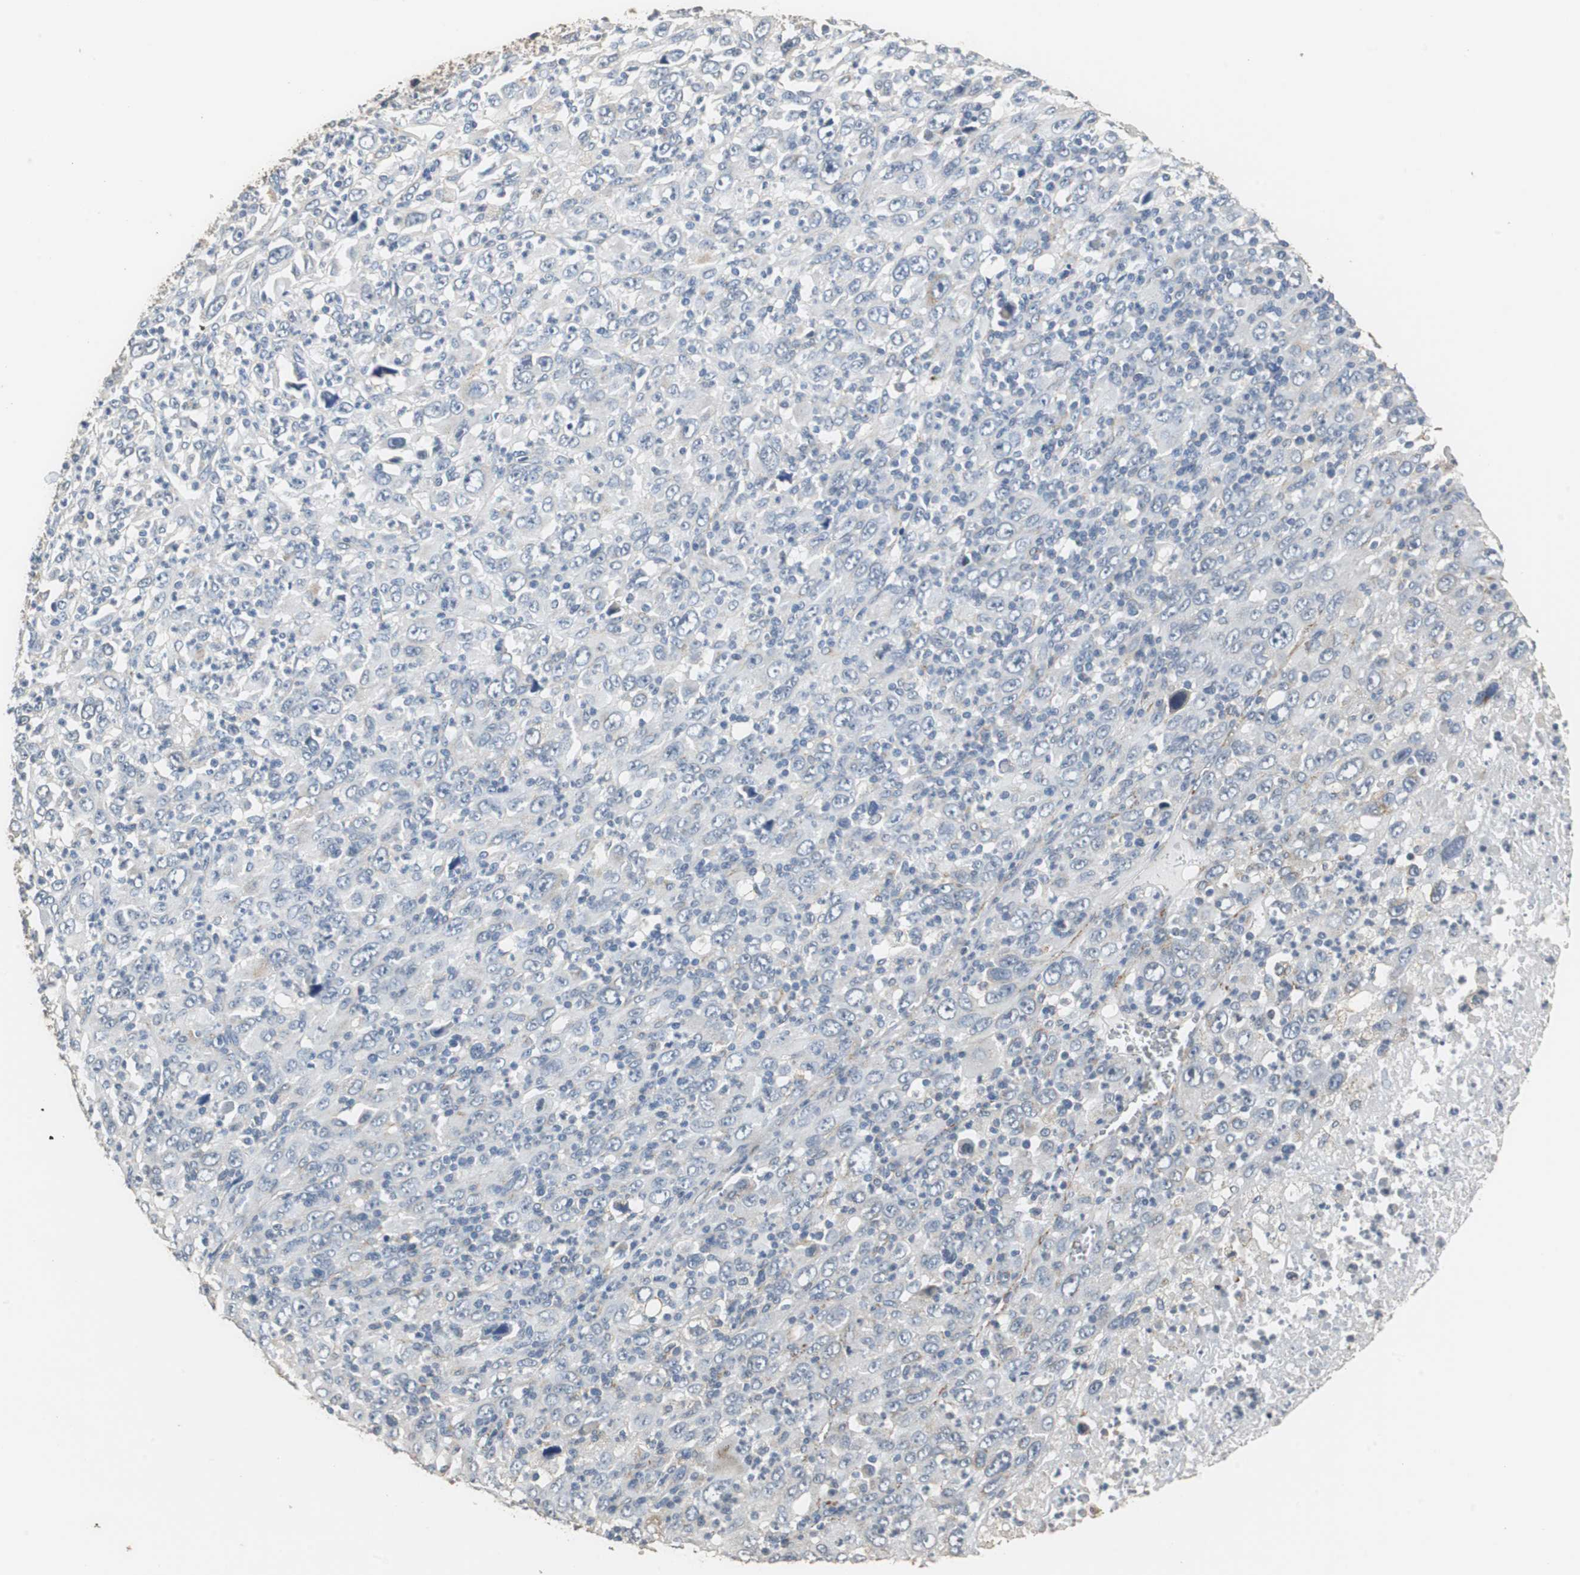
{"staining": {"intensity": "moderate", "quantity": "25%-75%", "location": "cytoplasmic/membranous"}, "tissue": "melanoma", "cell_type": "Tumor cells", "image_type": "cancer", "snomed": [{"axis": "morphology", "description": "Malignant melanoma, Metastatic site"}, {"axis": "topography", "description": "Skin"}], "caption": "Protein staining demonstrates moderate cytoplasmic/membranous staining in approximately 25%-75% of tumor cells in melanoma. The staining was performed using DAB to visualize the protein expression in brown, while the nuclei were stained in blue with hematoxylin (Magnification: 20x).", "gene": "HMGCL", "patient": {"sex": "female", "age": 56}}